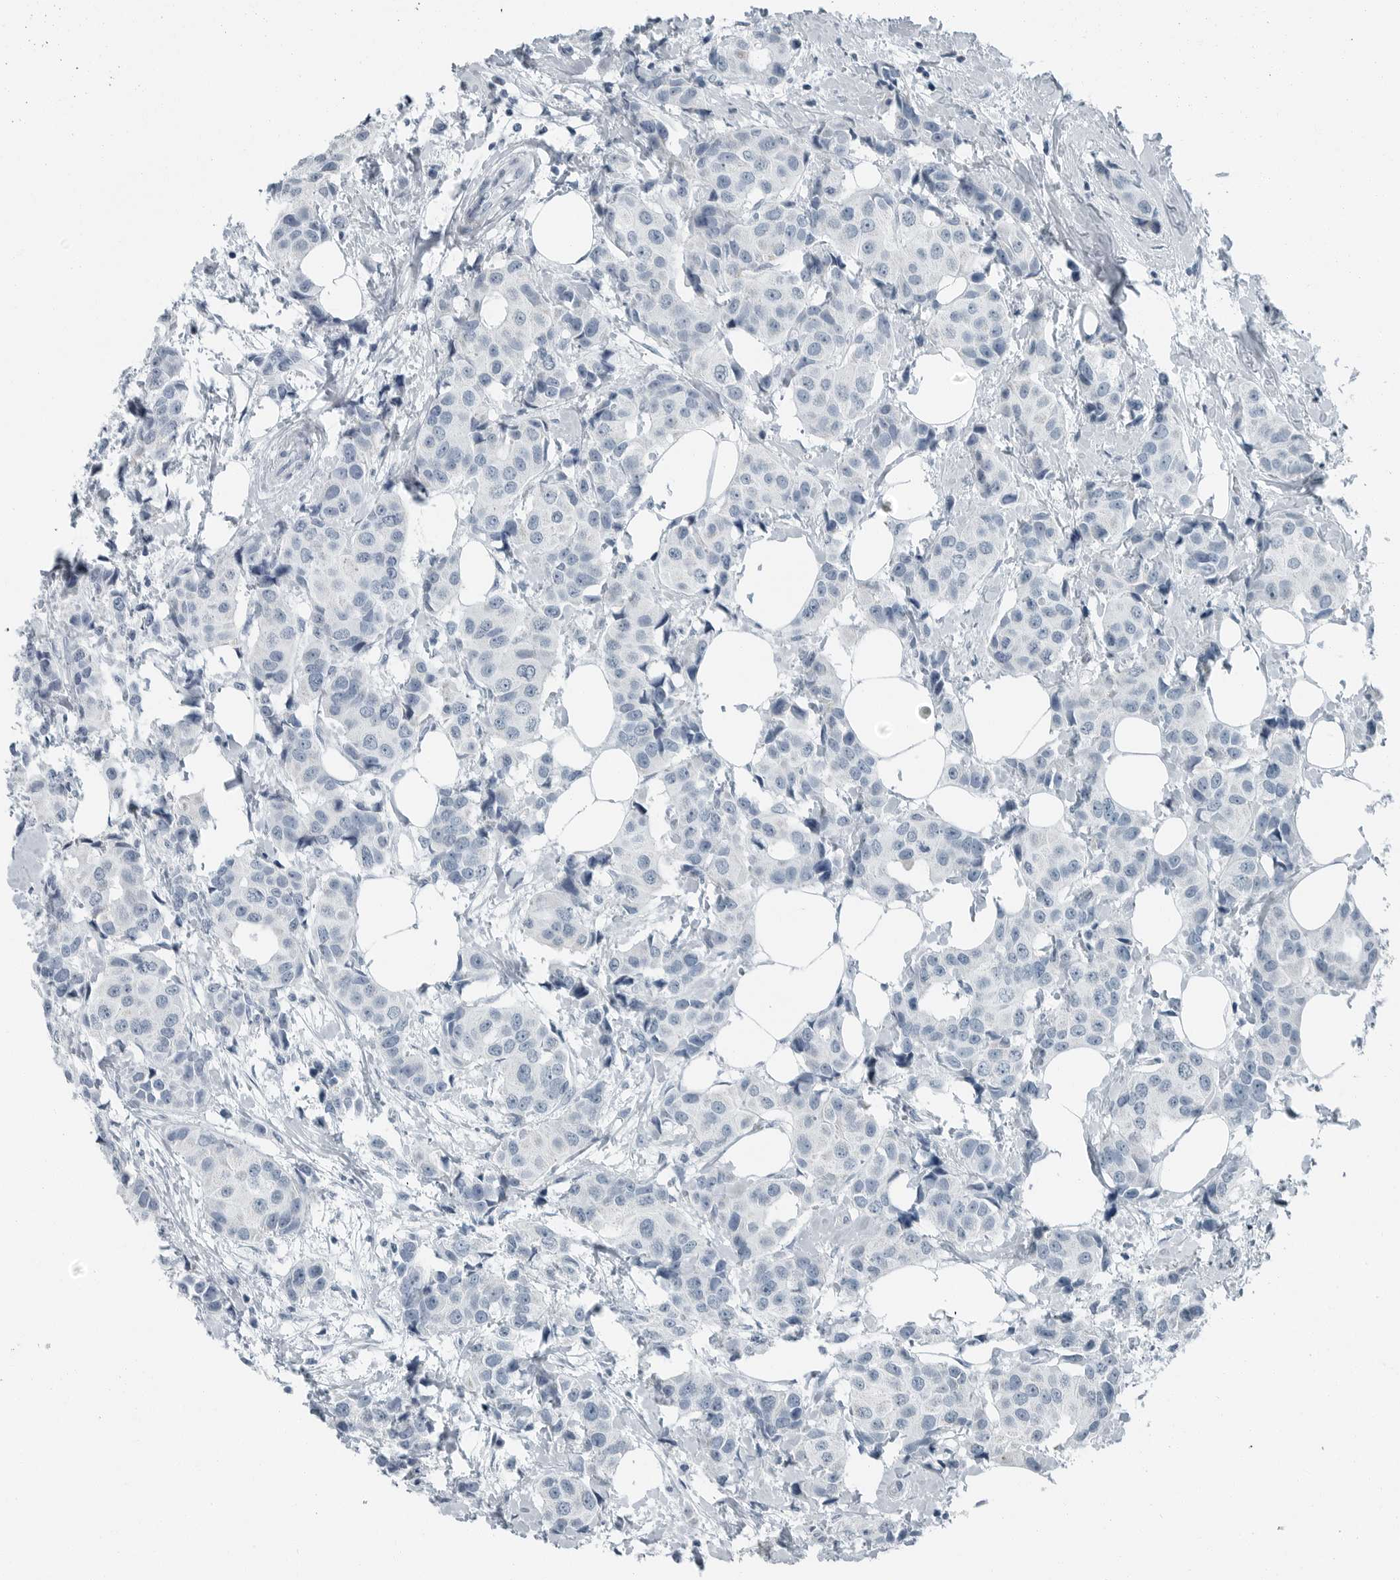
{"staining": {"intensity": "negative", "quantity": "none", "location": "none"}, "tissue": "breast cancer", "cell_type": "Tumor cells", "image_type": "cancer", "snomed": [{"axis": "morphology", "description": "Normal tissue, NOS"}, {"axis": "morphology", "description": "Duct carcinoma"}, {"axis": "topography", "description": "Breast"}], "caption": "Human breast cancer (invasive ductal carcinoma) stained for a protein using immunohistochemistry (IHC) demonstrates no staining in tumor cells.", "gene": "ZPBP2", "patient": {"sex": "female", "age": 39}}